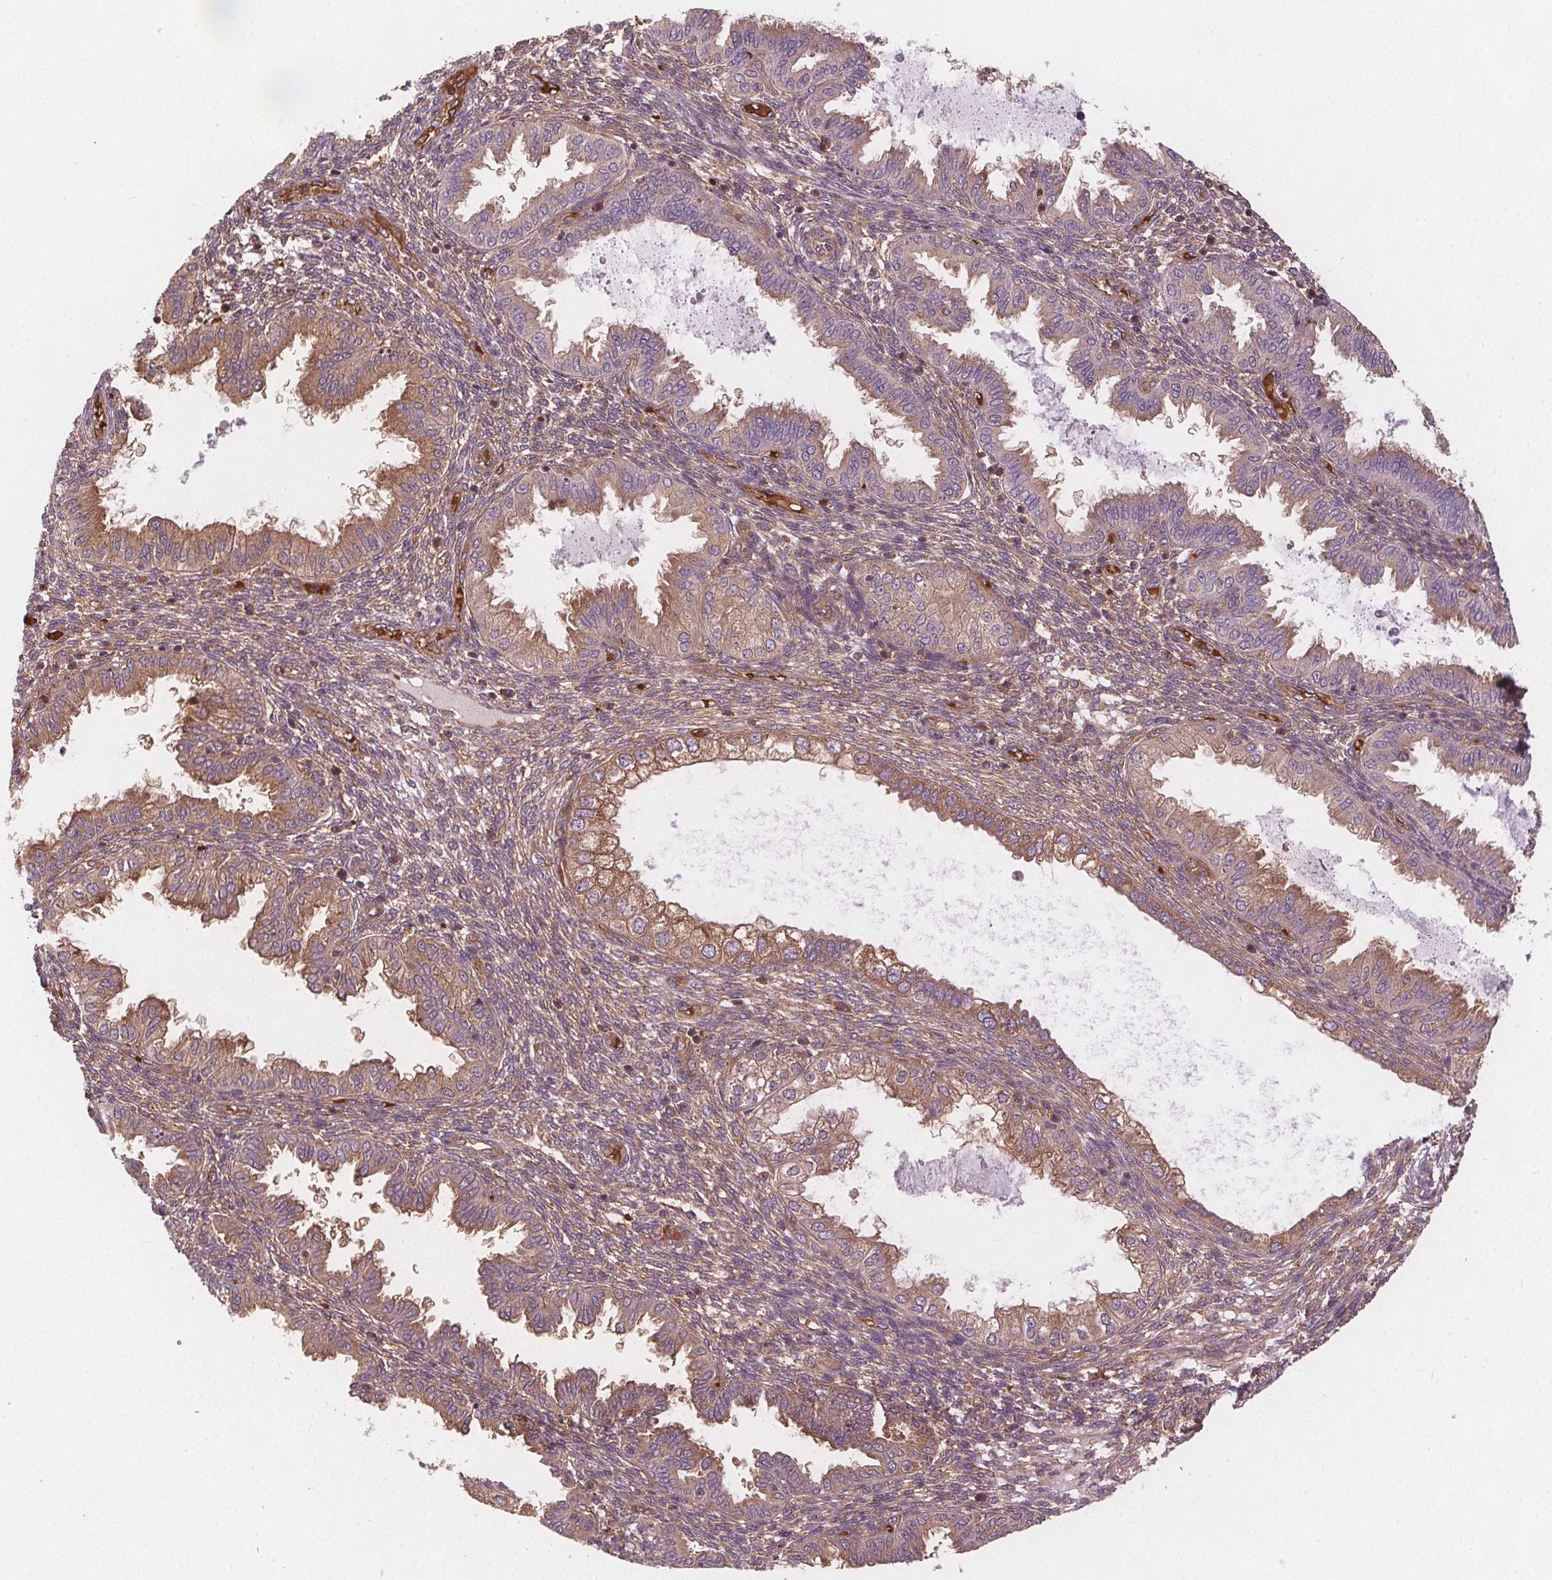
{"staining": {"intensity": "weak", "quantity": "25%-75%", "location": "cytoplasmic/membranous"}, "tissue": "endometrium", "cell_type": "Cells in endometrial stroma", "image_type": "normal", "snomed": [{"axis": "morphology", "description": "Normal tissue, NOS"}, {"axis": "topography", "description": "Endometrium"}], "caption": "Endometrium stained with immunohistochemistry shows weak cytoplasmic/membranous positivity in about 25%-75% of cells in endometrial stroma.", "gene": "EIF3D", "patient": {"sex": "female", "age": 33}}